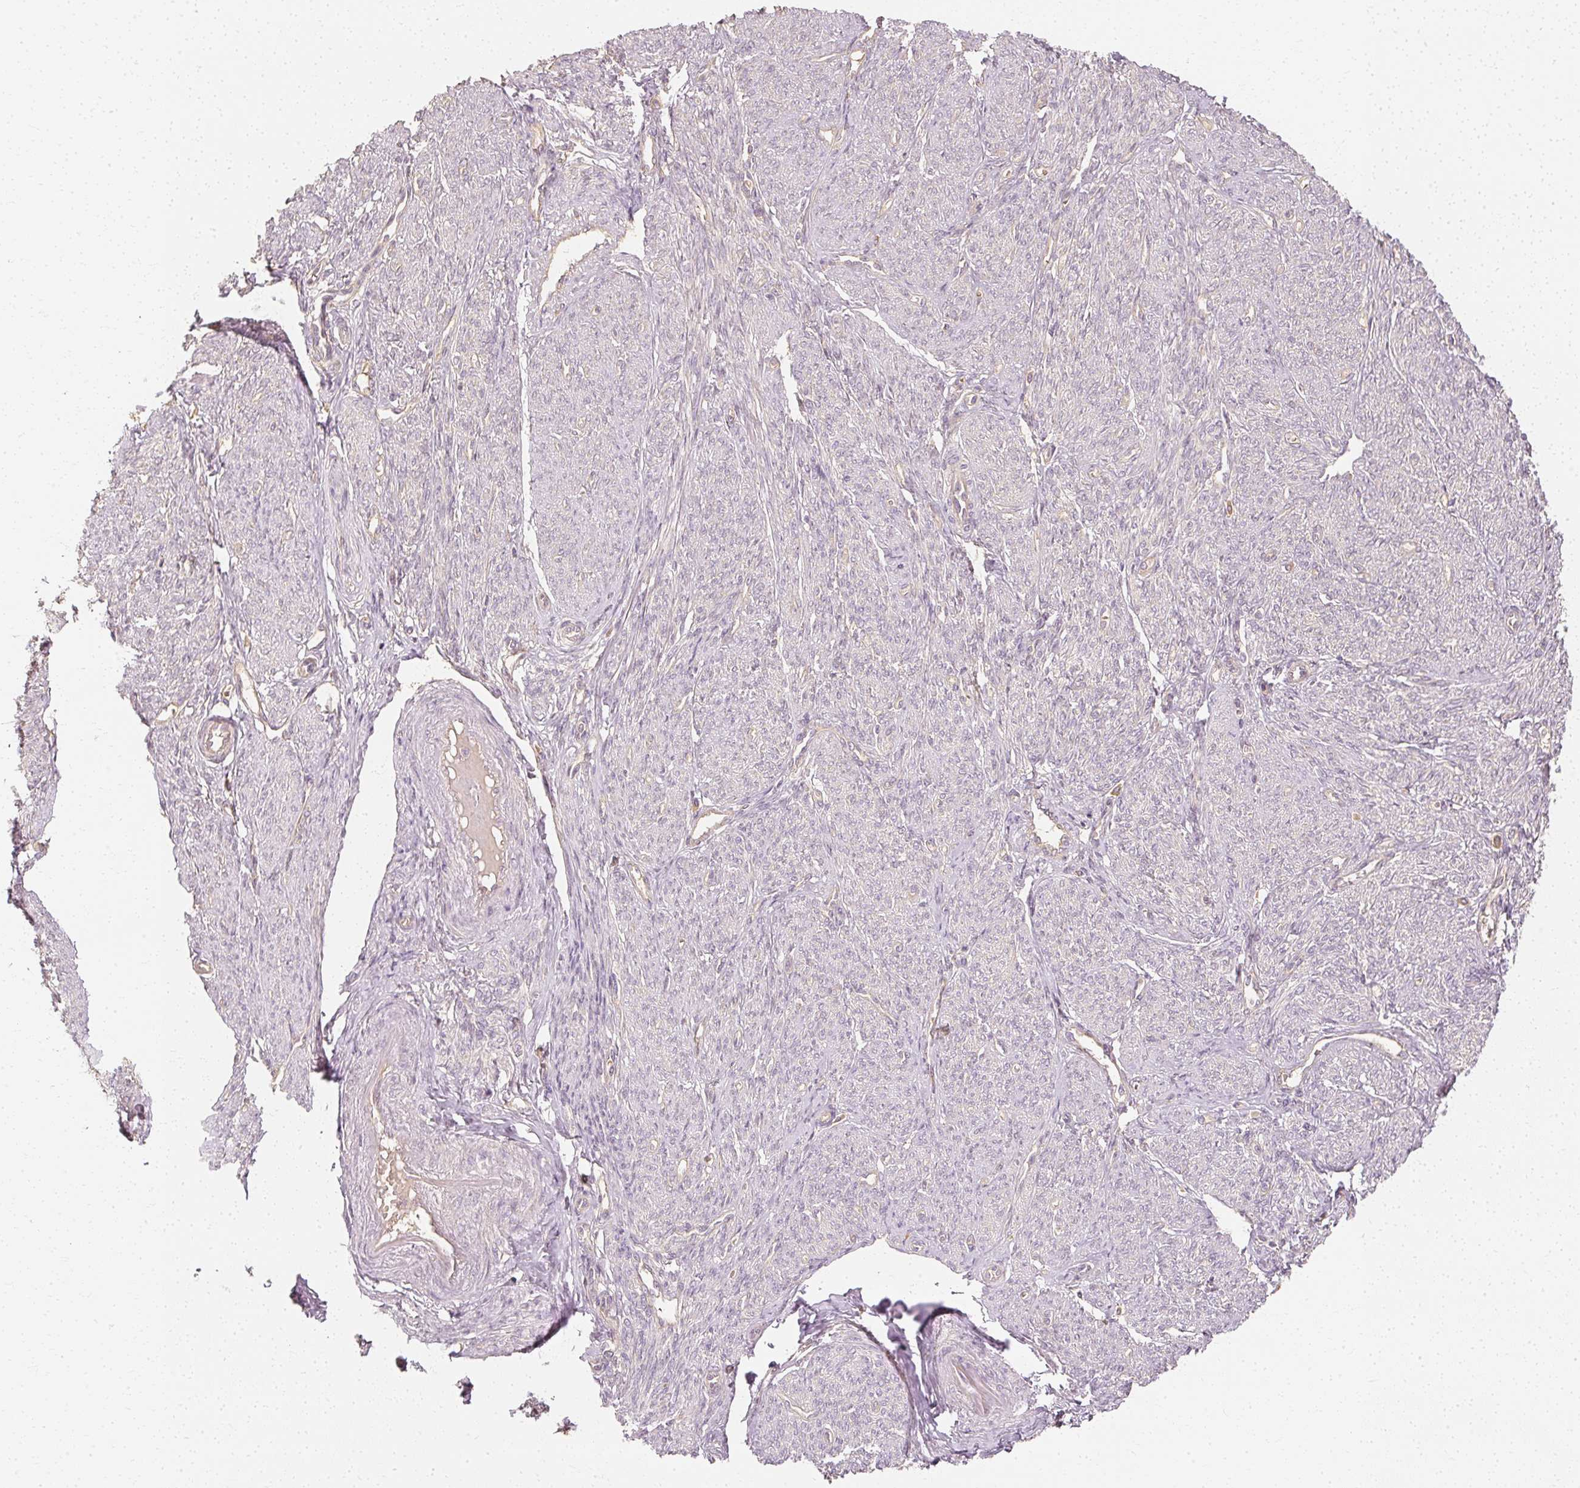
{"staining": {"intensity": "weak", "quantity": "<25%", "location": "cytoplasmic/membranous"}, "tissue": "smooth muscle", "cell_type": "Smooth muscle cells", "image_type": "normal", "snomed": [{"axis": "morphology", "description": "Normal tissue, NOS"}, {"axis": "topography", "description": "Smooth muscle"}], "caption": "The immunohistochemistry (IHC) image has no significant staining in smooth muscle cells of smooth muscle.", "gene": "GNAQ", "patient": {"sex": "female", "age": 65}}